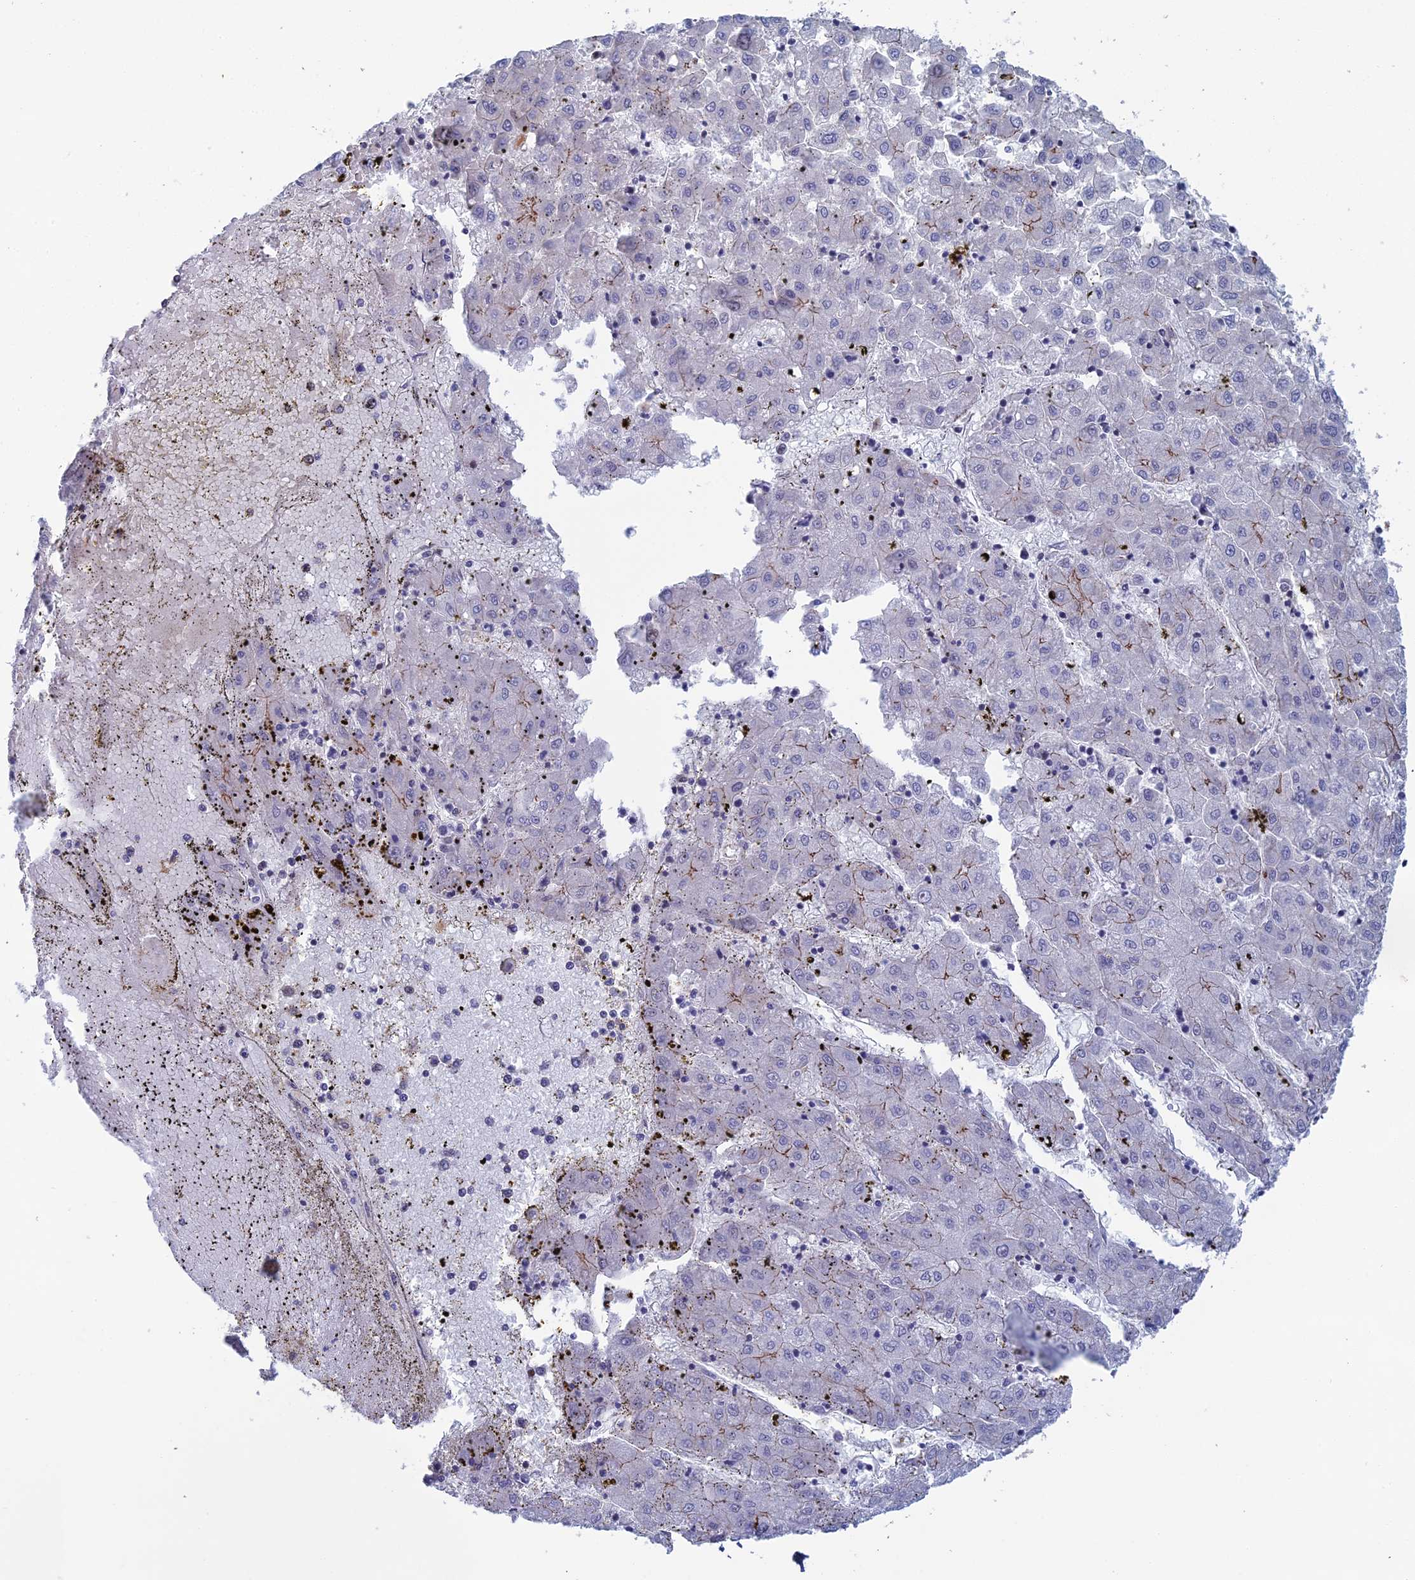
{"staining": {"intensity": "weak", "quantity": "<25%", "location": "cytoplasmic/membranous"}, "tissue": "liver cancer", "cell_type": "Tumor cells", "image_type": "cancer", "snomed": [{"axis": "morphology", "description": "Carcinoma, Hepatocellular, NOS"}, {"axis": "topography", "description": "Liver"}], "caption": "Image shows no protein staining in tumor cells of liver hepatocellular carcinoma tissue.", "gene": "ABHD1", "patient": {"sex": "male", "age": 72}}